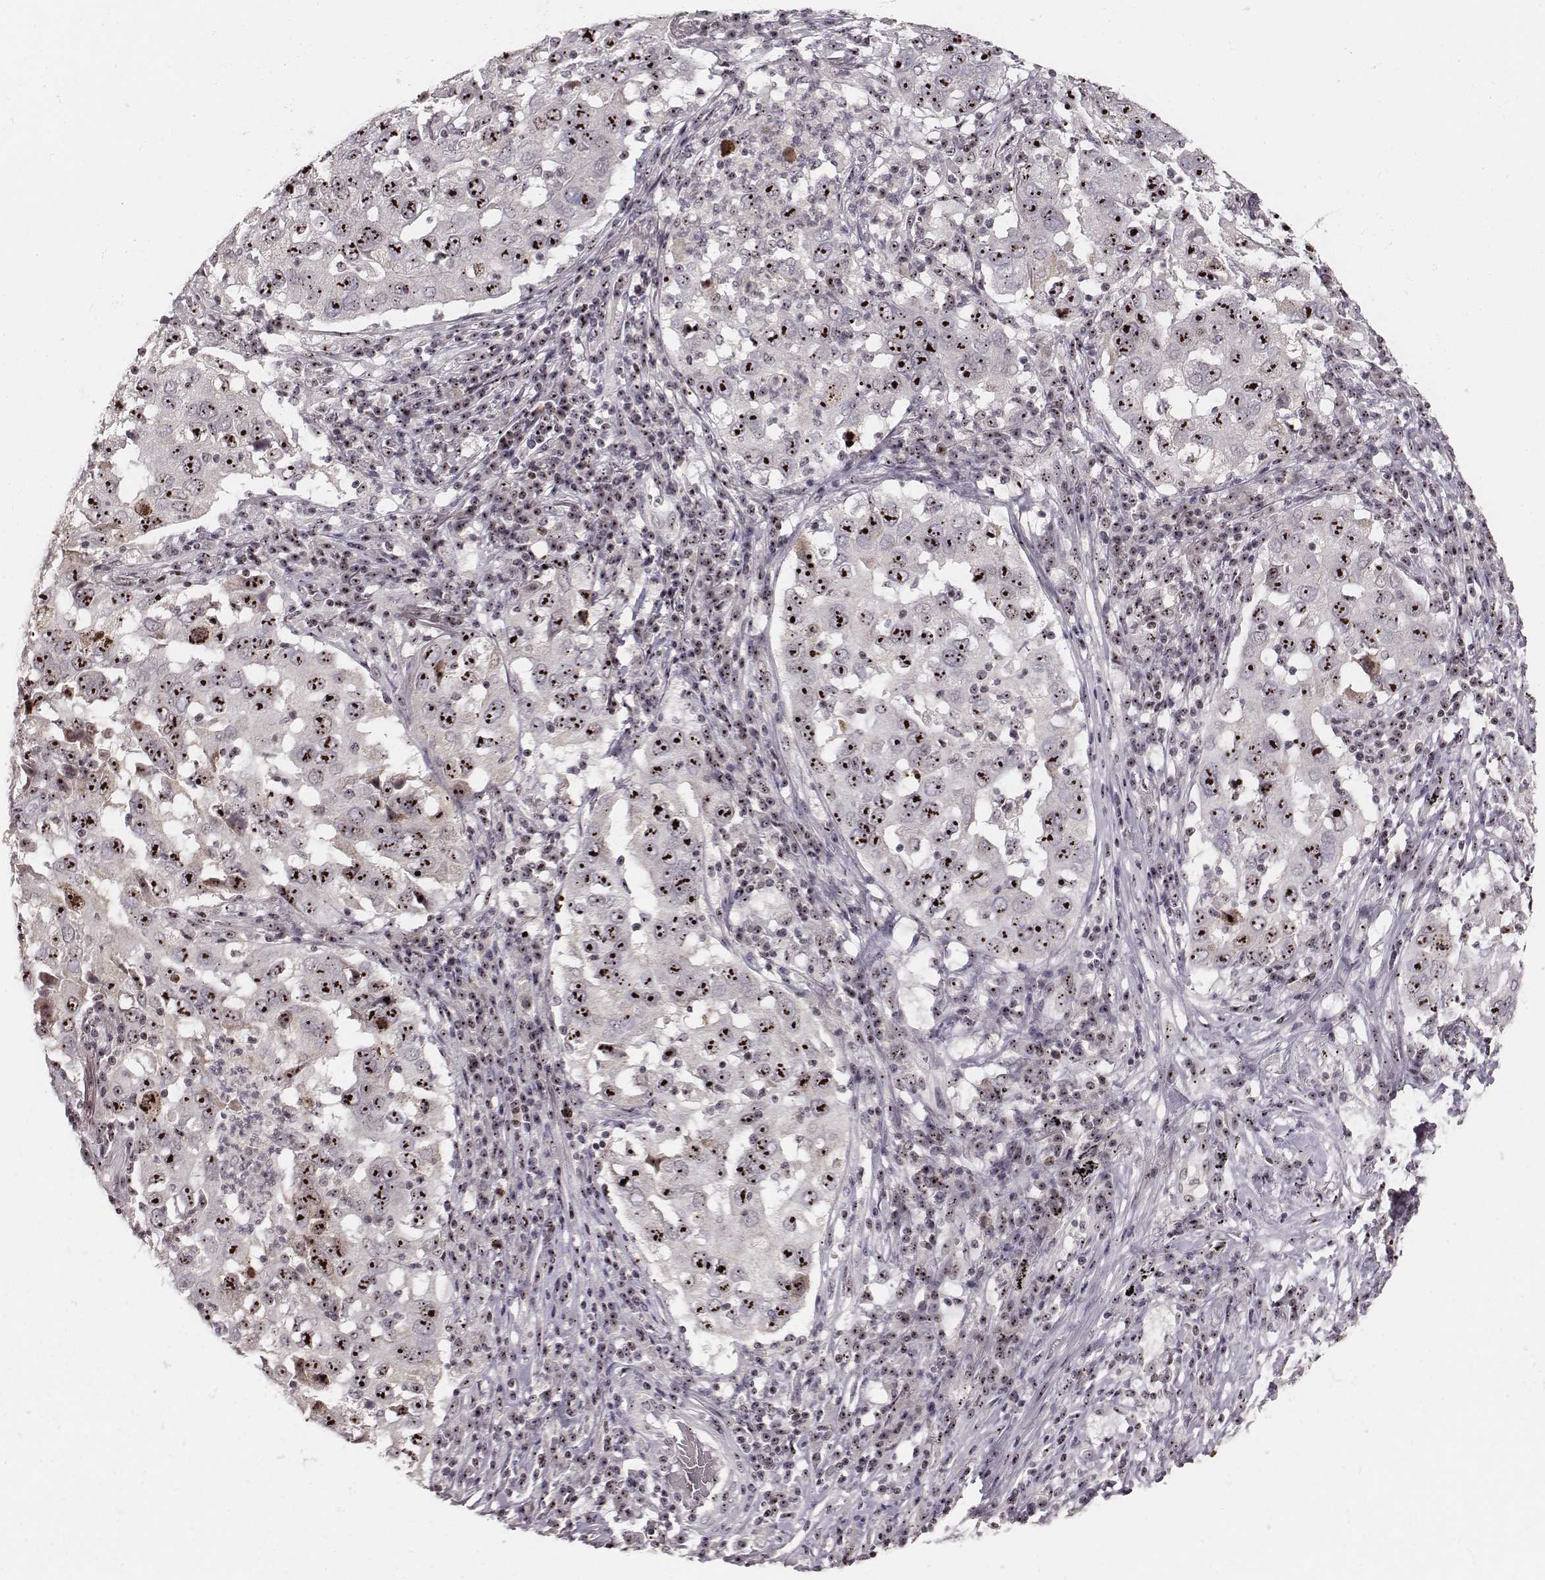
{"staining": {"intensity": "strong", "quantity": ">75%", "location": "nuclear"}, "tissue": "lung cancer", "cell_type": "Tumor cells", "image_type": "cancer", "snomed": [{"axis": "morphology", "description": "Adenocarcinoma, NOS"}, {"axis": "topography", "description": "Lung"}], "caption": "This histopathology image reveals immunohistochemistry staining of human lung cancer, with high strong nuclear staining in about >75% of tumor cells.", "gene": "NOP56", "patient": {"sex": "male", "age": 73}}